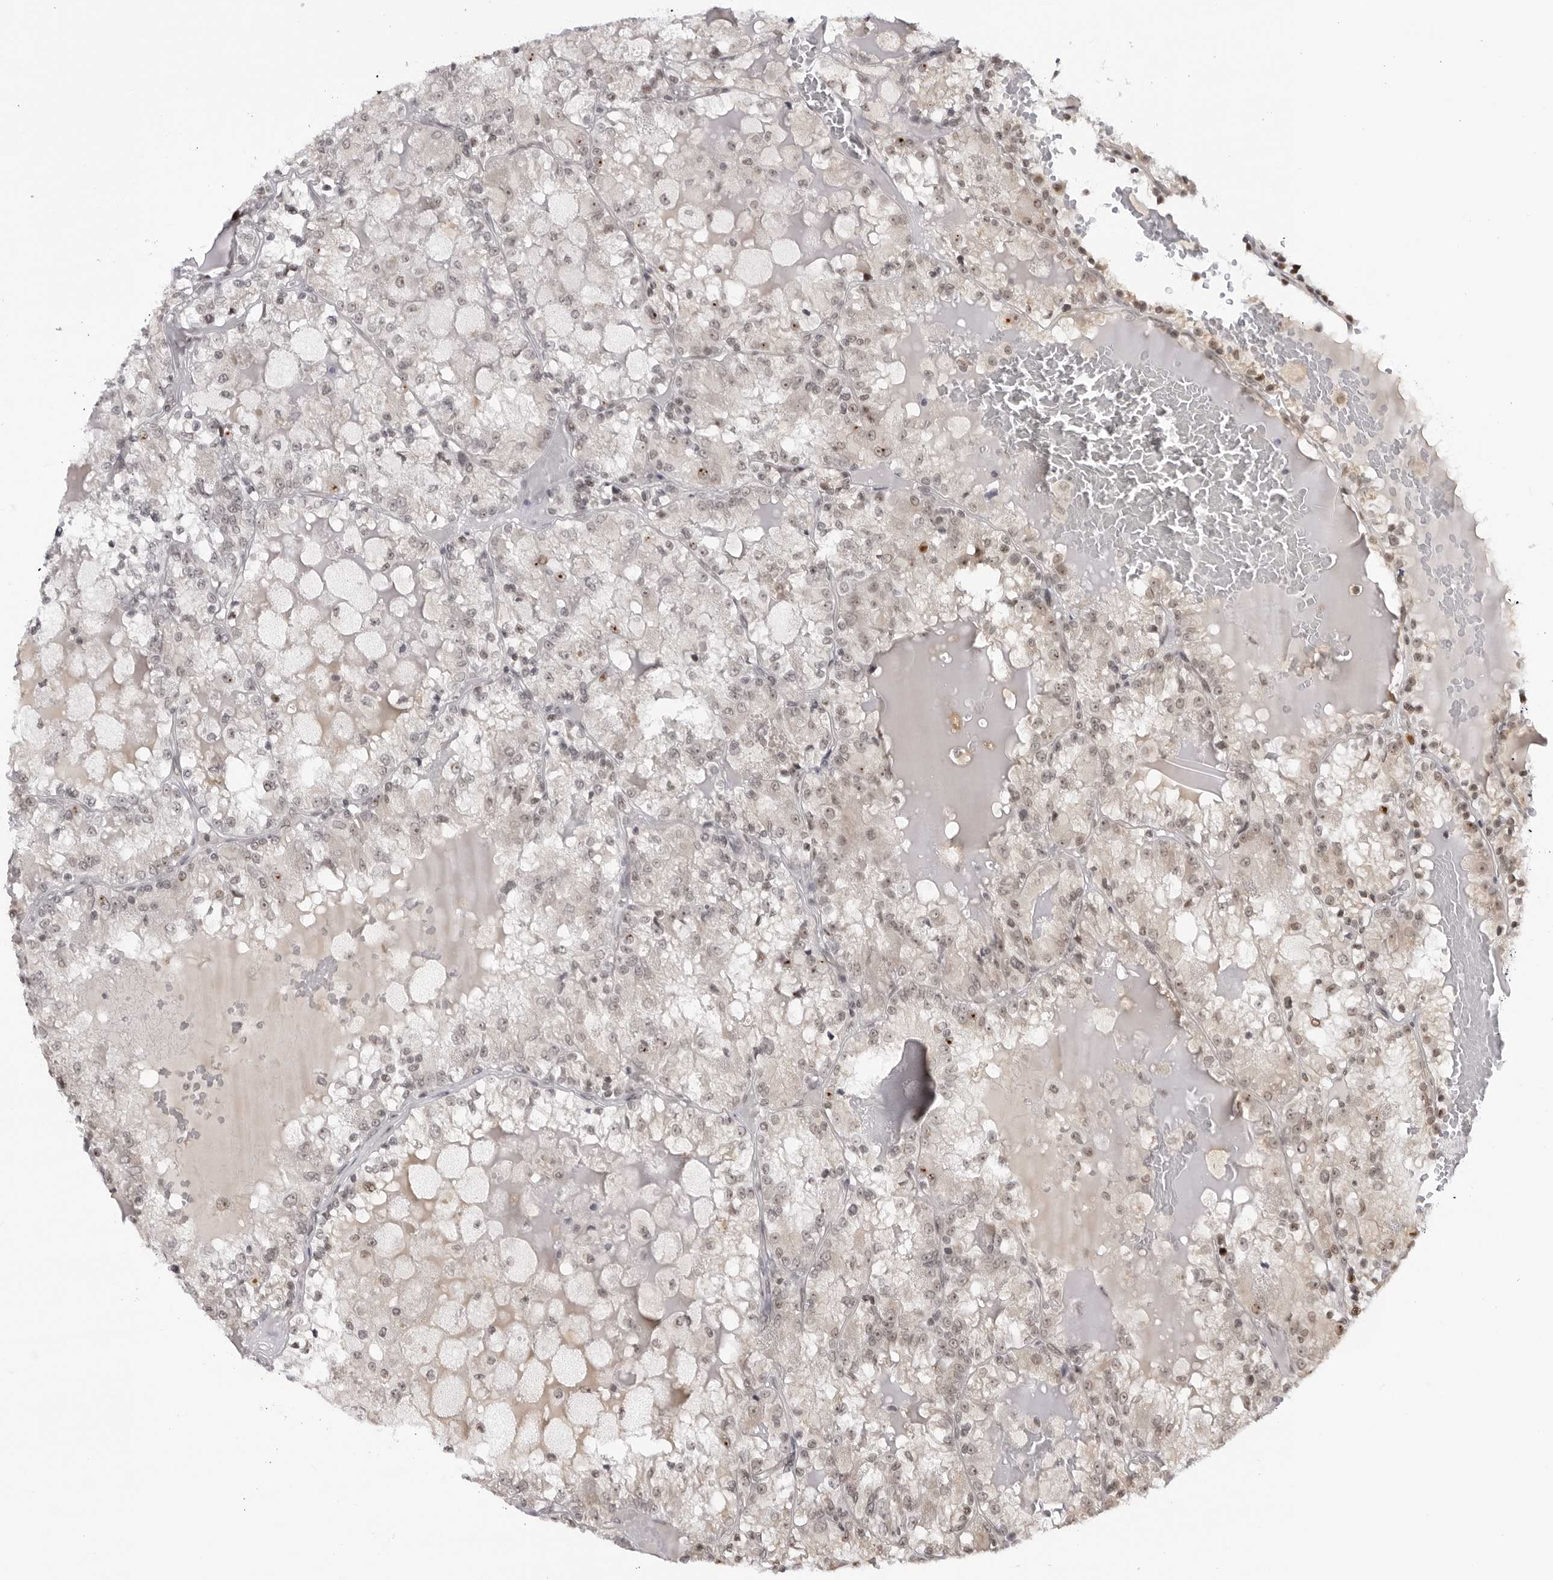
{"staining": {"intensity": "weak", "quantity": "25%-75%", "location": "nuclear"}, "tissue": "renal cancer", "cell_type": "Tumor cells", "image_type": "cancer", "snomed": [{"axis": "morphology", "description": "Adenocarcinoma, NOS"}, {"axis": "topography", "description": "Kidney"}], "caption": "Weak nuclear protein positivity is seen in approximately 25%-75% of tumor cells in renal cancer (adenocarcinoma).", "gene": "RASGEF1C", "patient": {"sex": "female", "age": 56}}